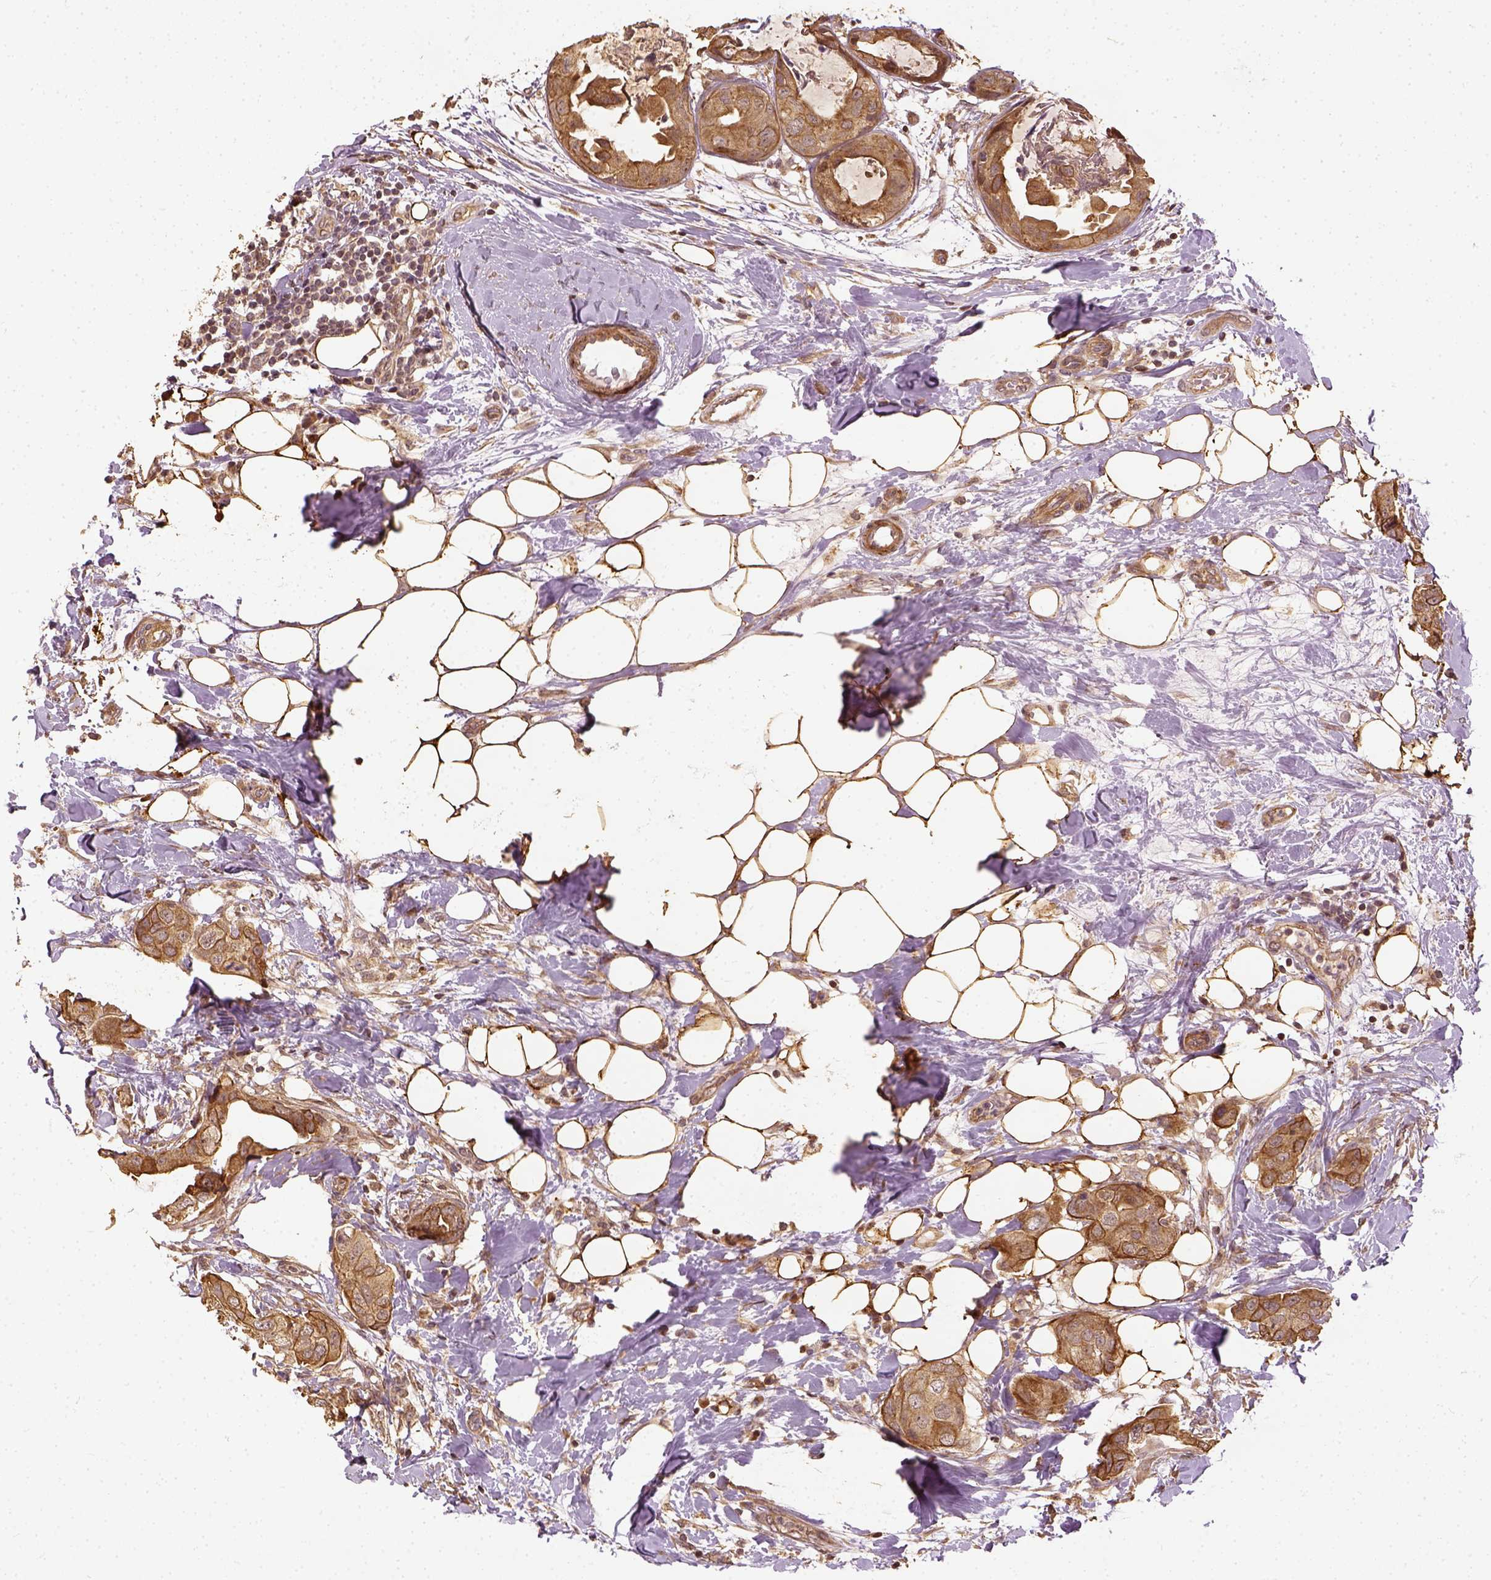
{"staining": {"intensity": "moderate", "quantity": ">75%", "location": "cytoplasmic/membranous"}, "tissue": "breast cancer", "cell_type": "Tumor cells", "image_type": "cancer", "snomed": [{"axis": "morphology", "description": "Normal tissue, NOS"}, {"axis": "morphology", "description": "Duct carcinoma"}, {"axis": "topography", "description": "Breast"}], "caption": "Protein staining exhibits moderate cytoplasmic/membranous staining in about >75% of tumor cells in invasive ductal carcinoma (breast).", "gene": "VEGFA", "patient": {"sex": "female", "age": 40}}